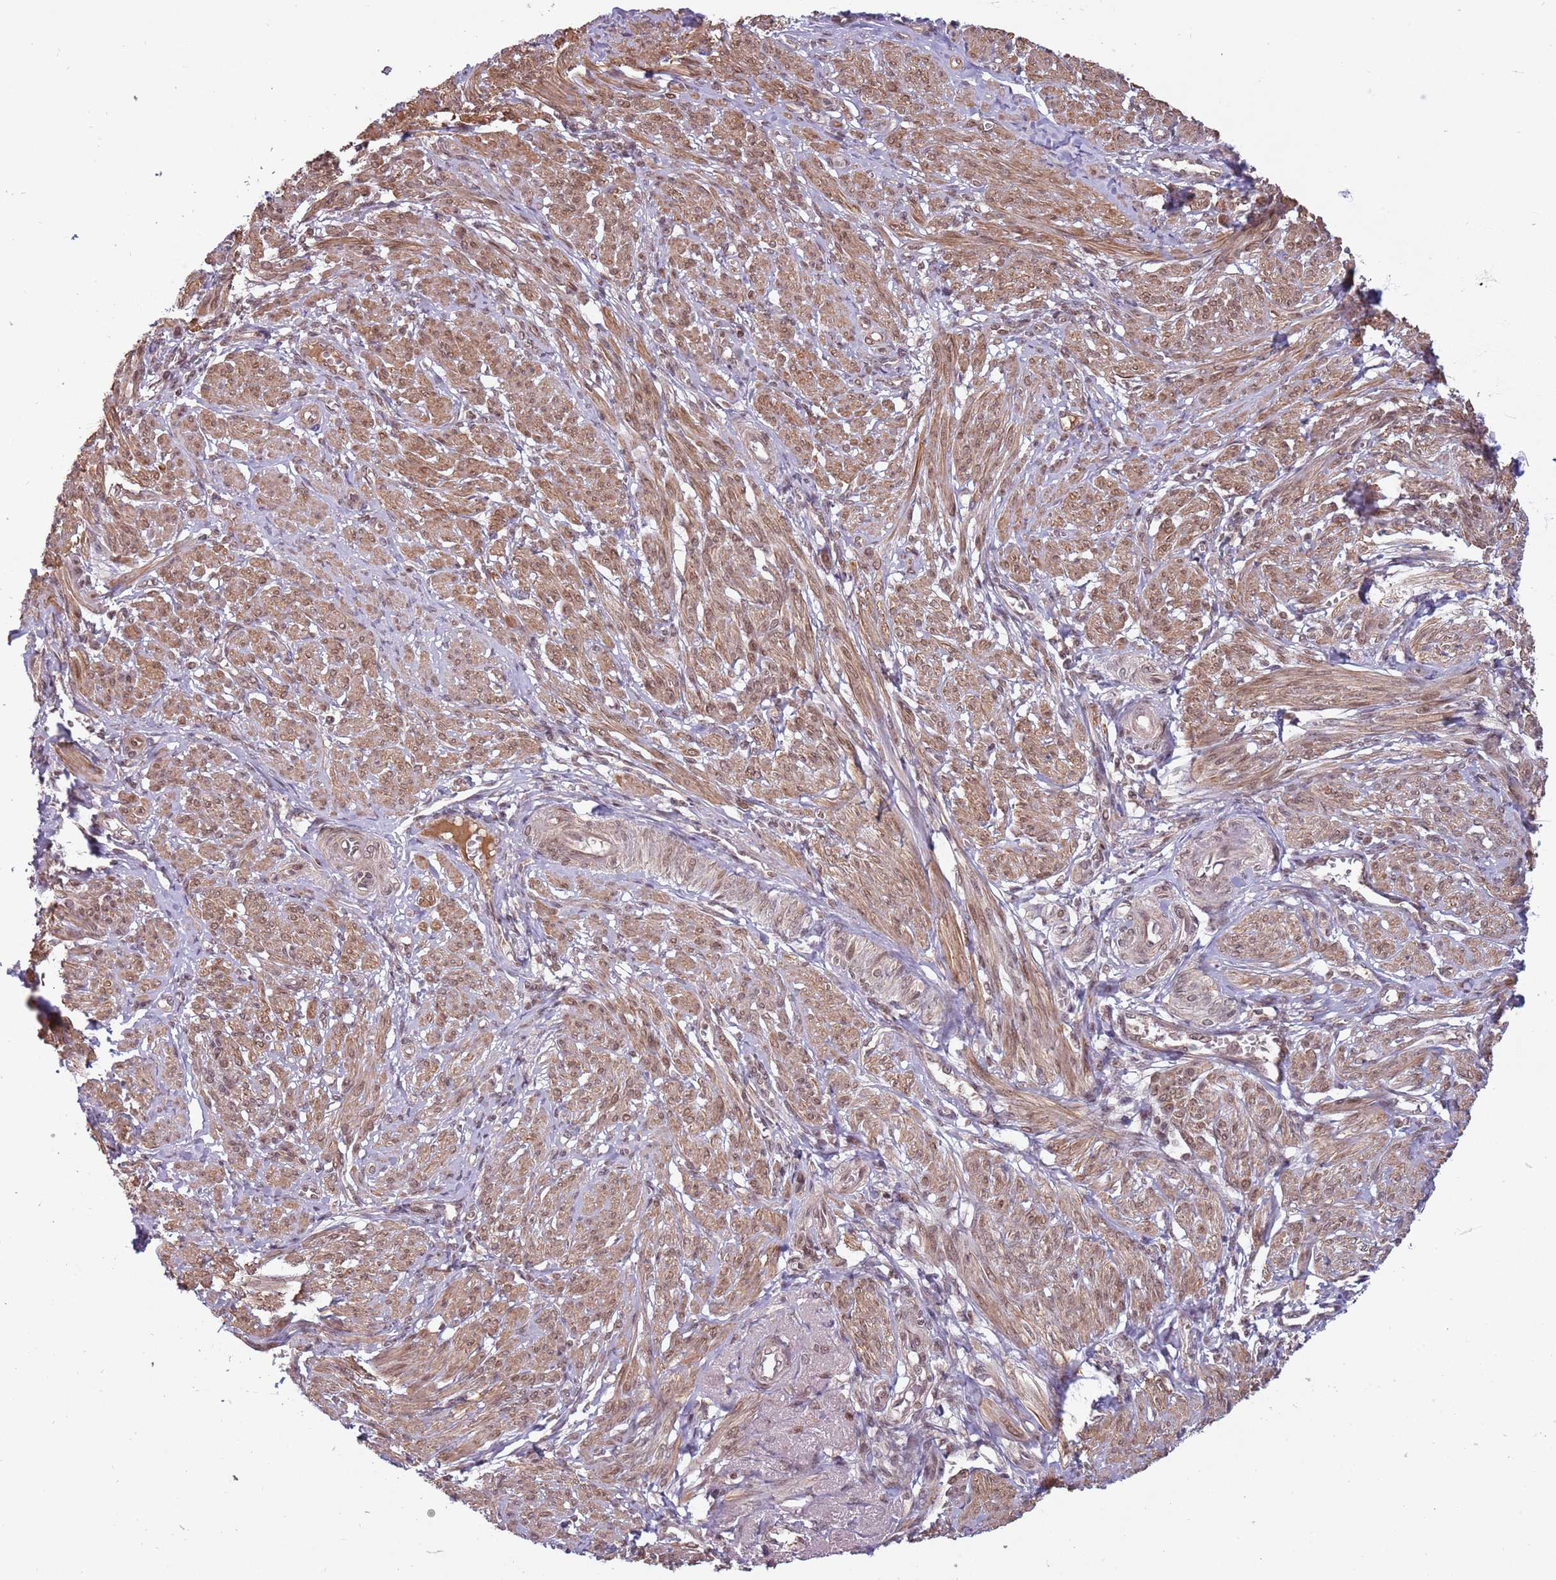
{"staining": {"intensity": "moderate", "quantity": "25%-75%", "location": "cytoplasmic/membranous,nuclear"}, "tissue": "smooth muscle", "cell_type": "Smooth muscle cells", "image_type": "normal", "snomed": [{"axis": "morphology", "description": "Normal tissue, NOS"}, {"axis": "topography", "description": "Smooth muscle"}], "caption": "Human smooth muscle stained with a brown dye demonstrates moderate cytoplasmic/membranous,nuclear positive staining in about 25%-75% of smooth muscle cells.", "gene": "SUDS3", "patient": {"sex": "female", "age": 39}}